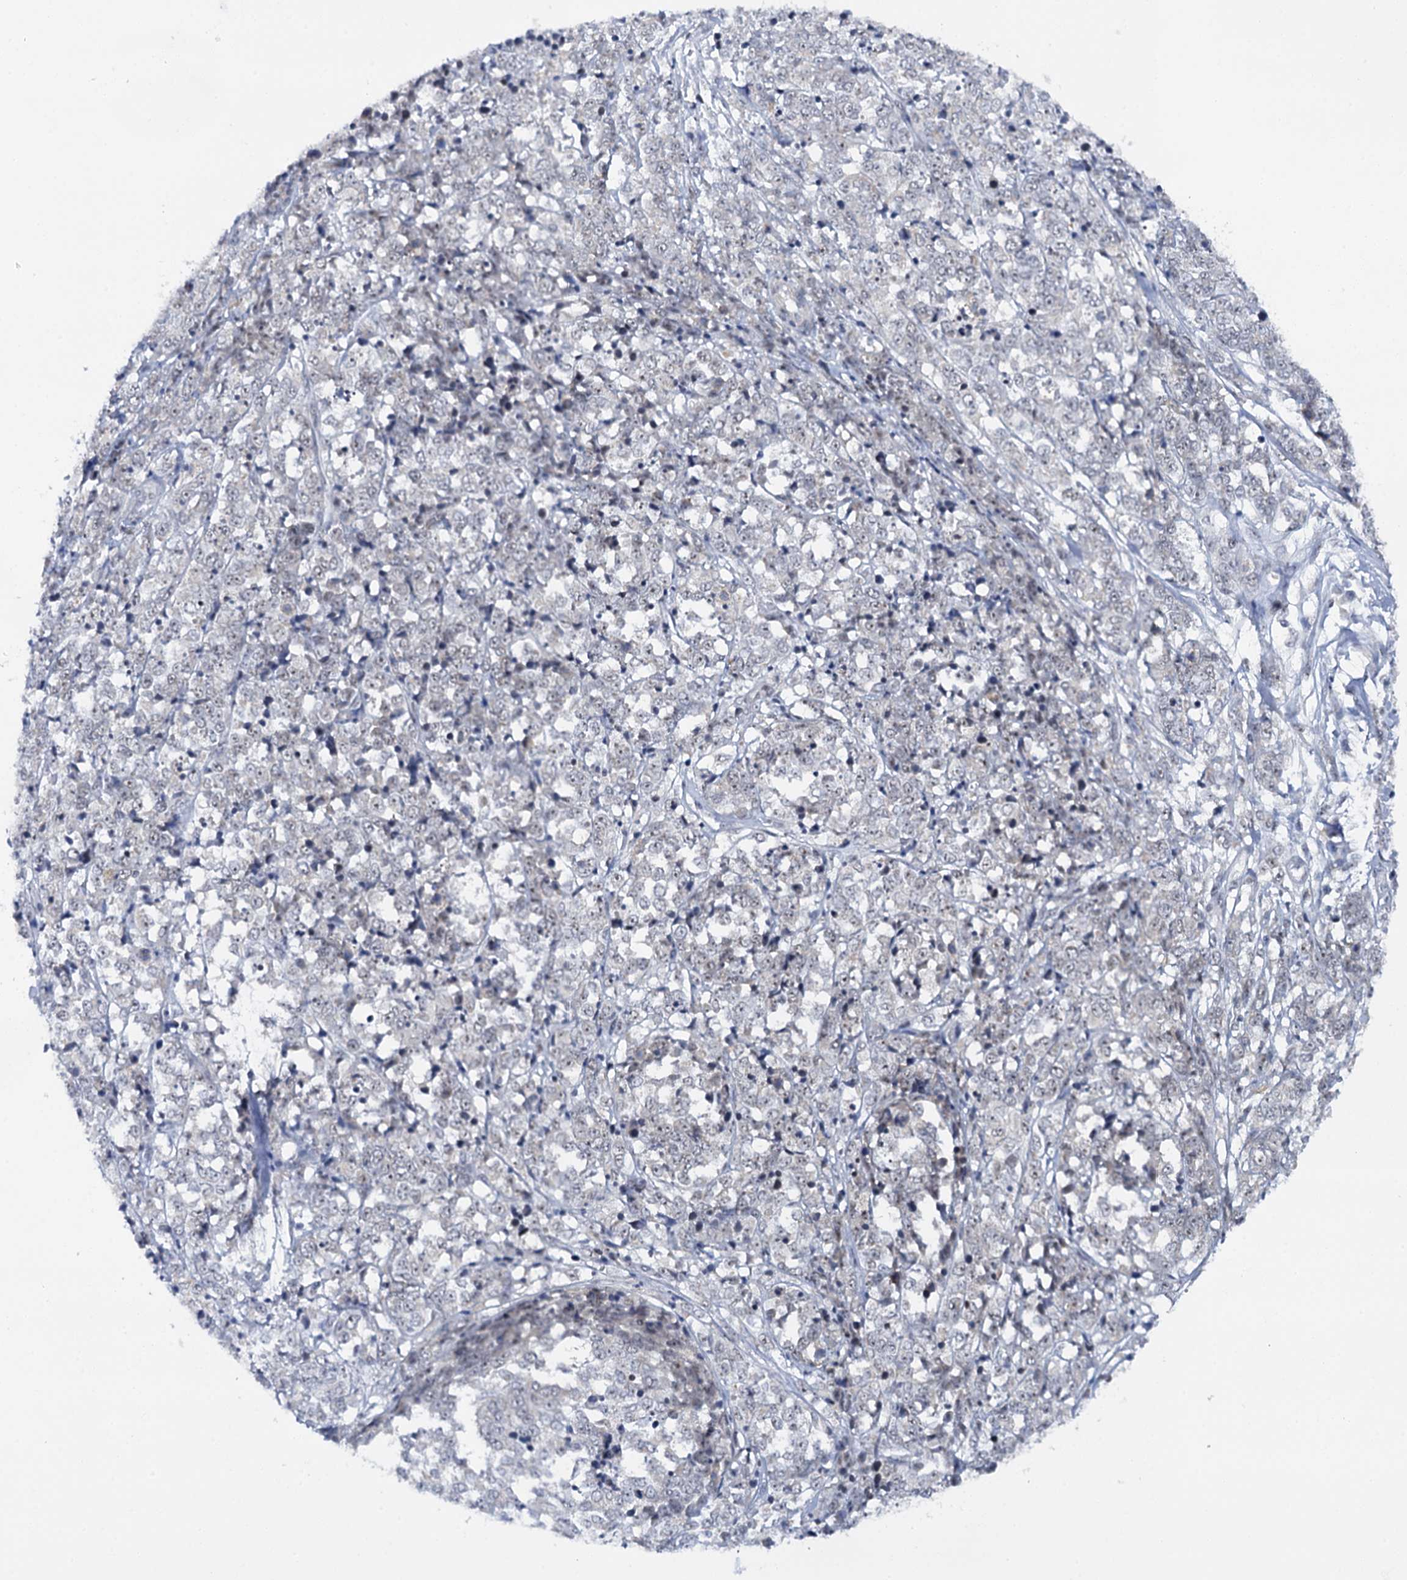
{"staining": {"intensity": "negative", "quantity": "none", "location": "none"}, "tissue": "melanoma", "cell_type": "Tumor cells", "image_type": "cancer", "snomed": [{"axis": "morphology", "description": "Malignant melanoma, NOS"}, {"axis": "topography", "description": "Skin"}], "caption": "A histopathology image of human malignant melanoma is negative for staining in tumor cells.", "gene": "BUD13", "patient": {"sex": "female", "age": 72}}